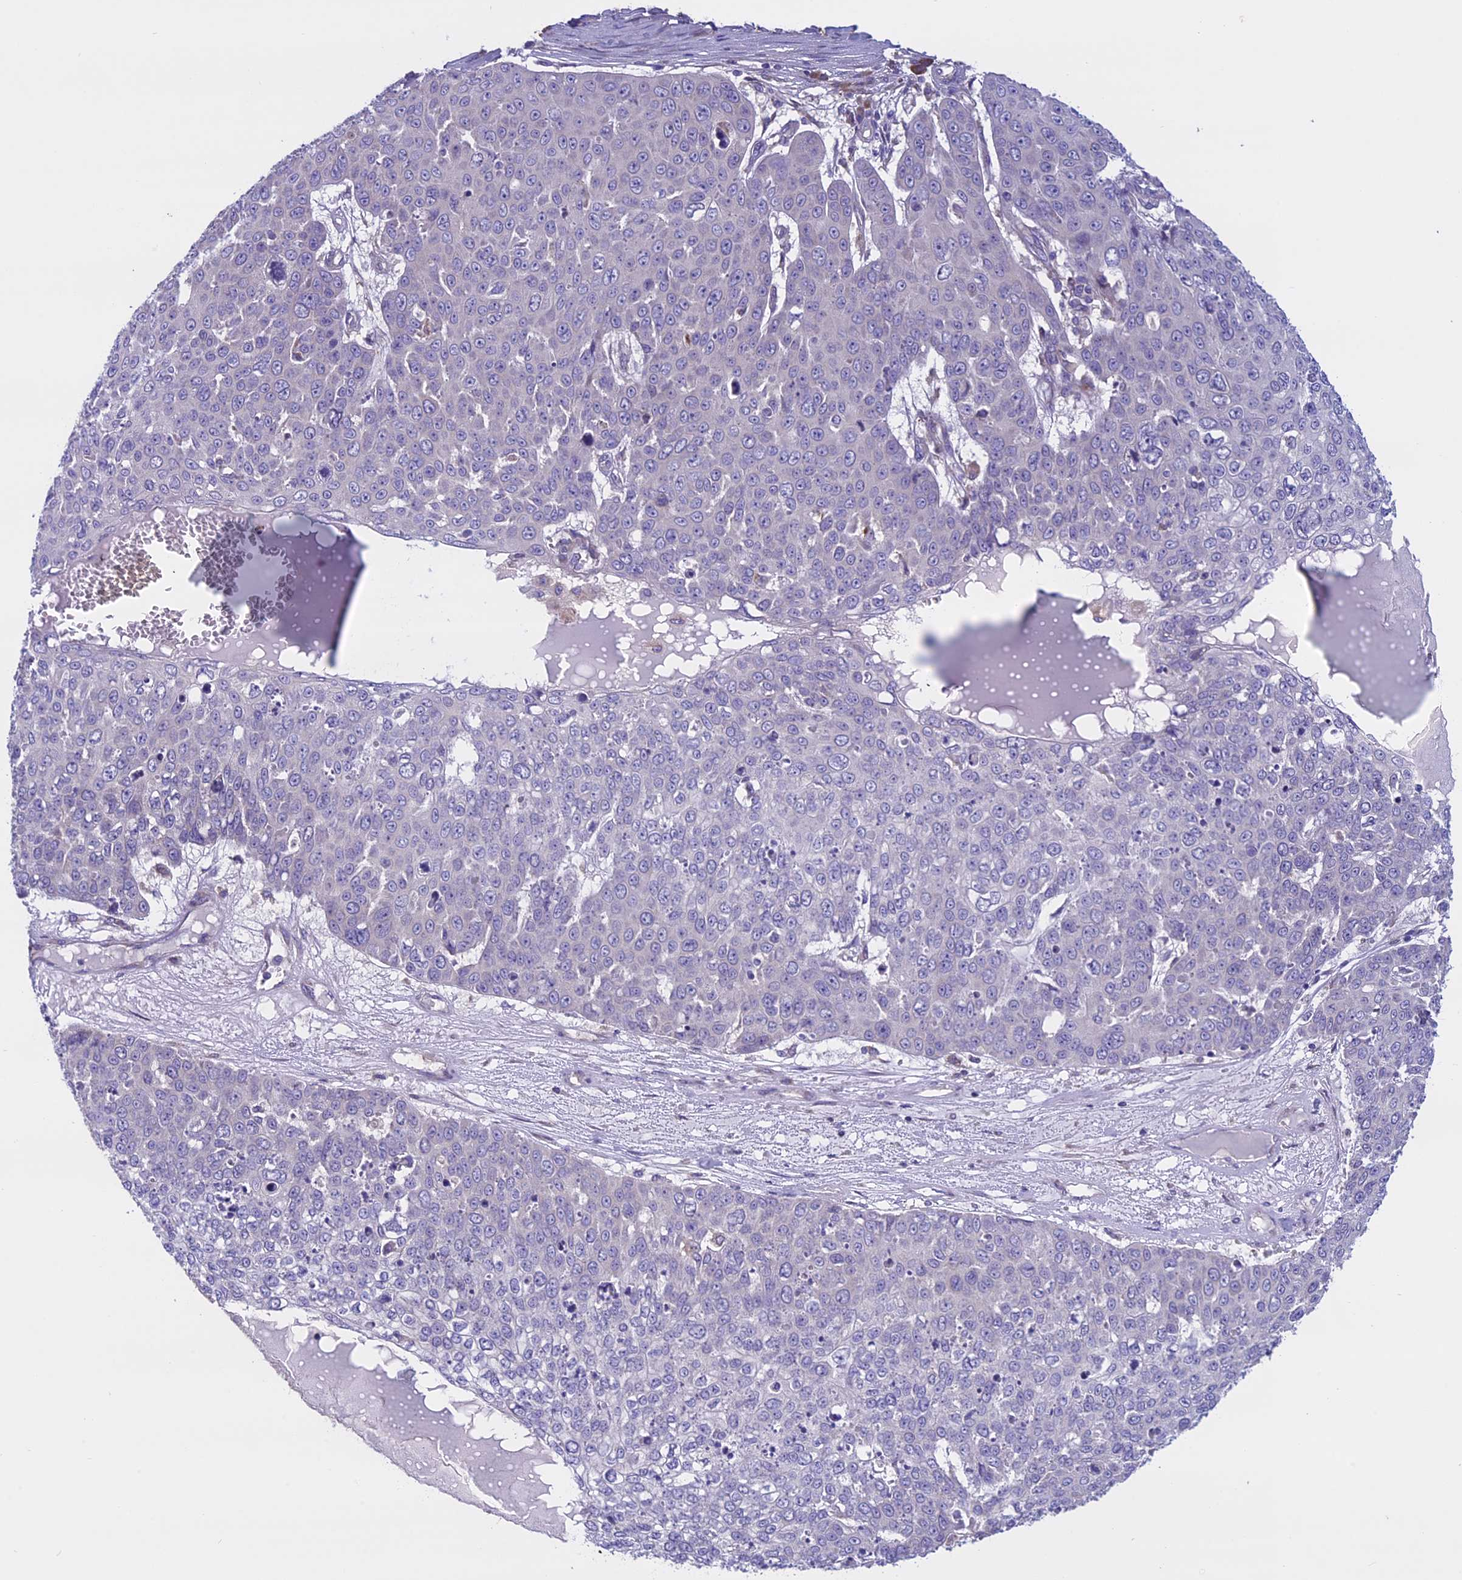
{"staining": {"intensity": "negative", "quantity": "none", "location": "none"}, "tissue": "skin cancer", "cell_type": "Tumor cells", "image_type": "cancer", "snomed": [{"axis": "morphology", "description": "Squamous cell carcinoma, NOS"}, {"axis": "topography", "description": "Skin"}], "caption": "Image shows no significant protein expression in tumor cells of skin squamous cell carcinoma. Brightfield microscopy of immunohistochemistry stained with DAB (brown) and hematoxylin (blue), captured at high magnification.", "gene": "DCTN5", "patient": {"sex": "male", "age": 71}}